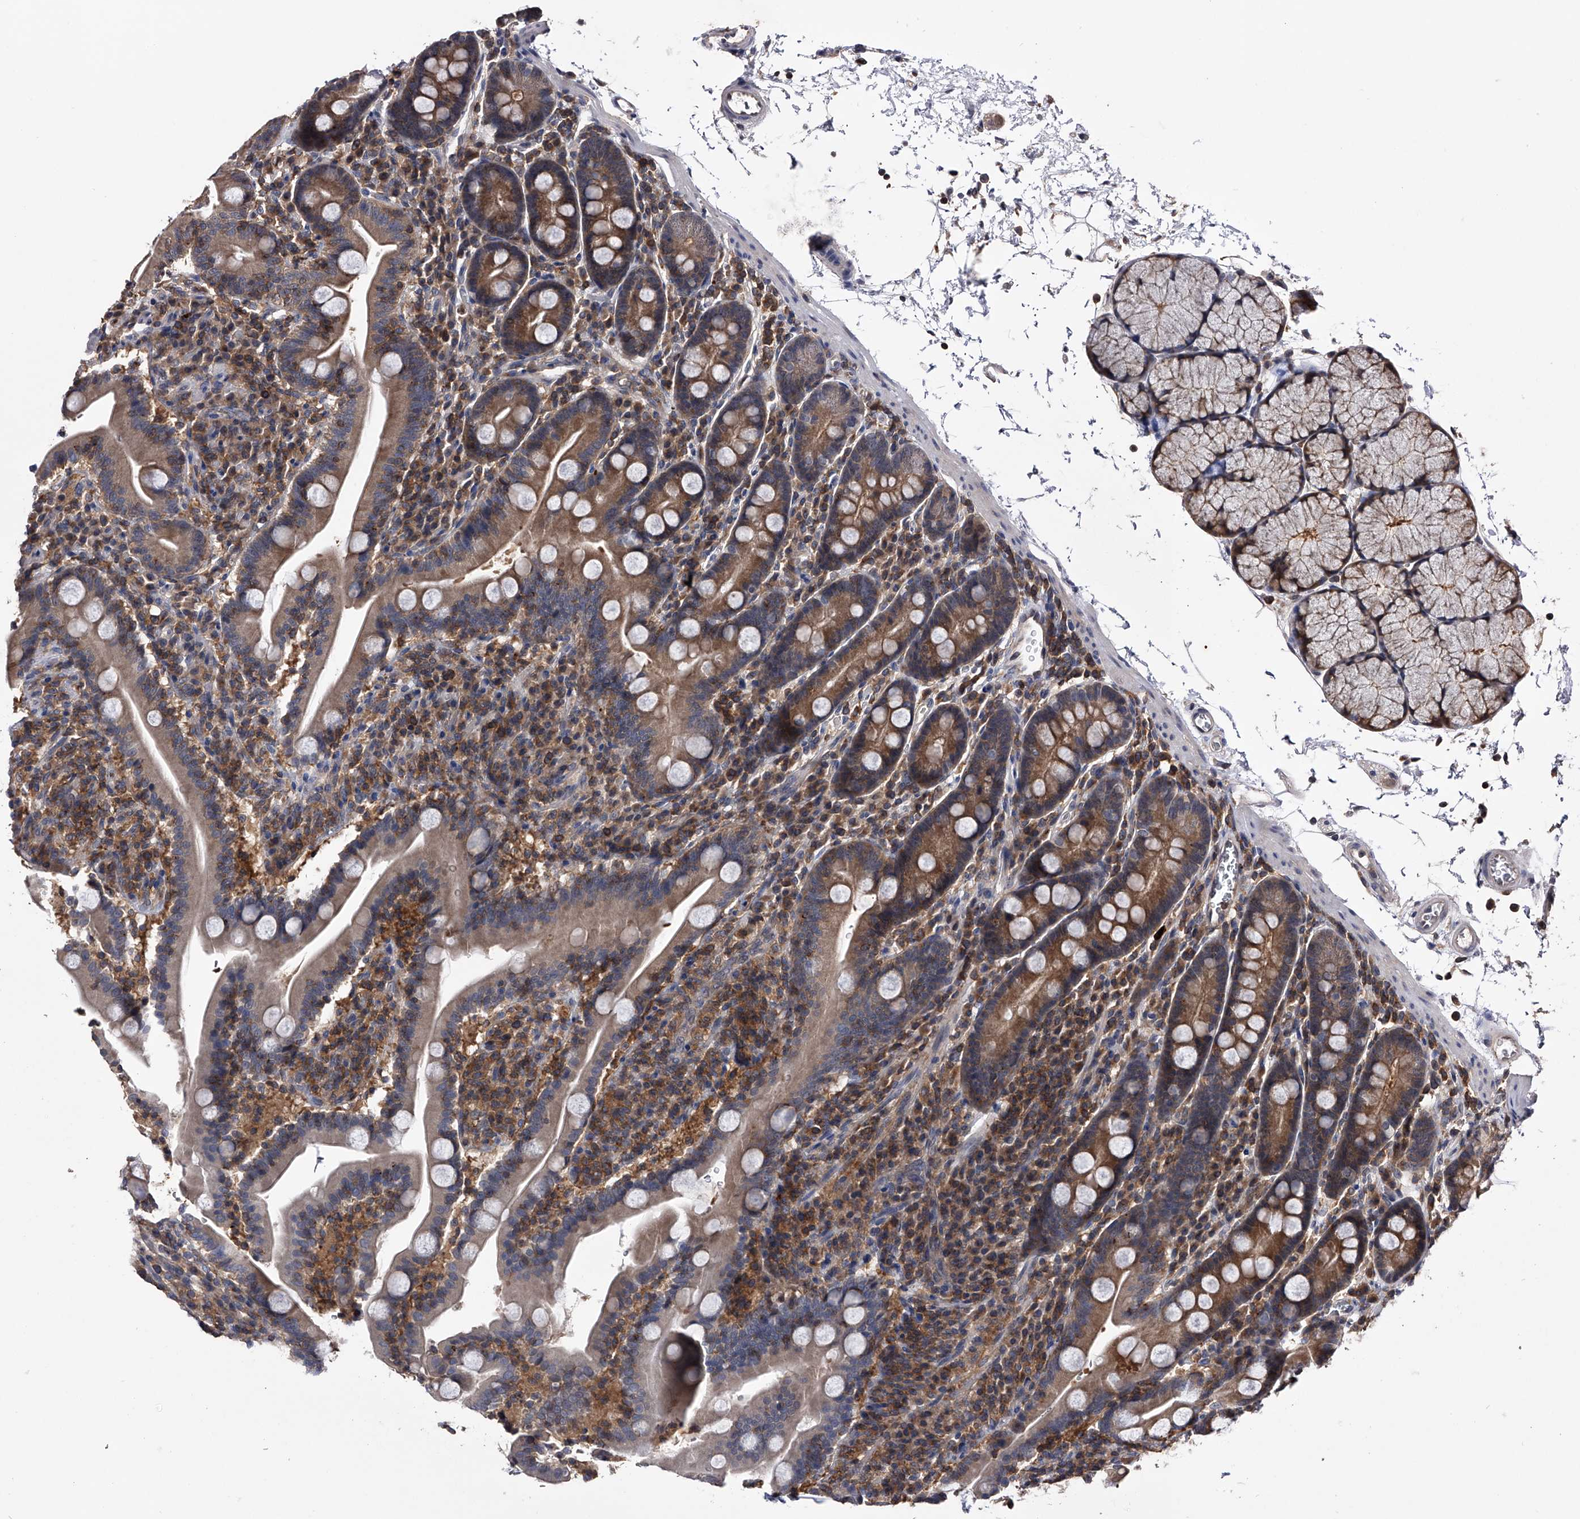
{"staining": {"intensity": "moderate", "quantity": ">75%", "location": "cytoplasmic/membranous"}, "tissue": "duodenum", "cell_type": "Glandular cells", "image_type": "normal", "snomed": [{"axis": "morphology", "description": "Normal tissue, NOS"}, {"axis": "topography", "description": "Duodenum"}], "caption": "The immunohistochemical stain labels moderate cytoplasmic/membranous positivity in glandular cells of benign duodenum. (DAB = brown stain, brightfield microscopy at high magnification).", "gene": "PAN3", "patient": {"sex": "male", "age": 35}}